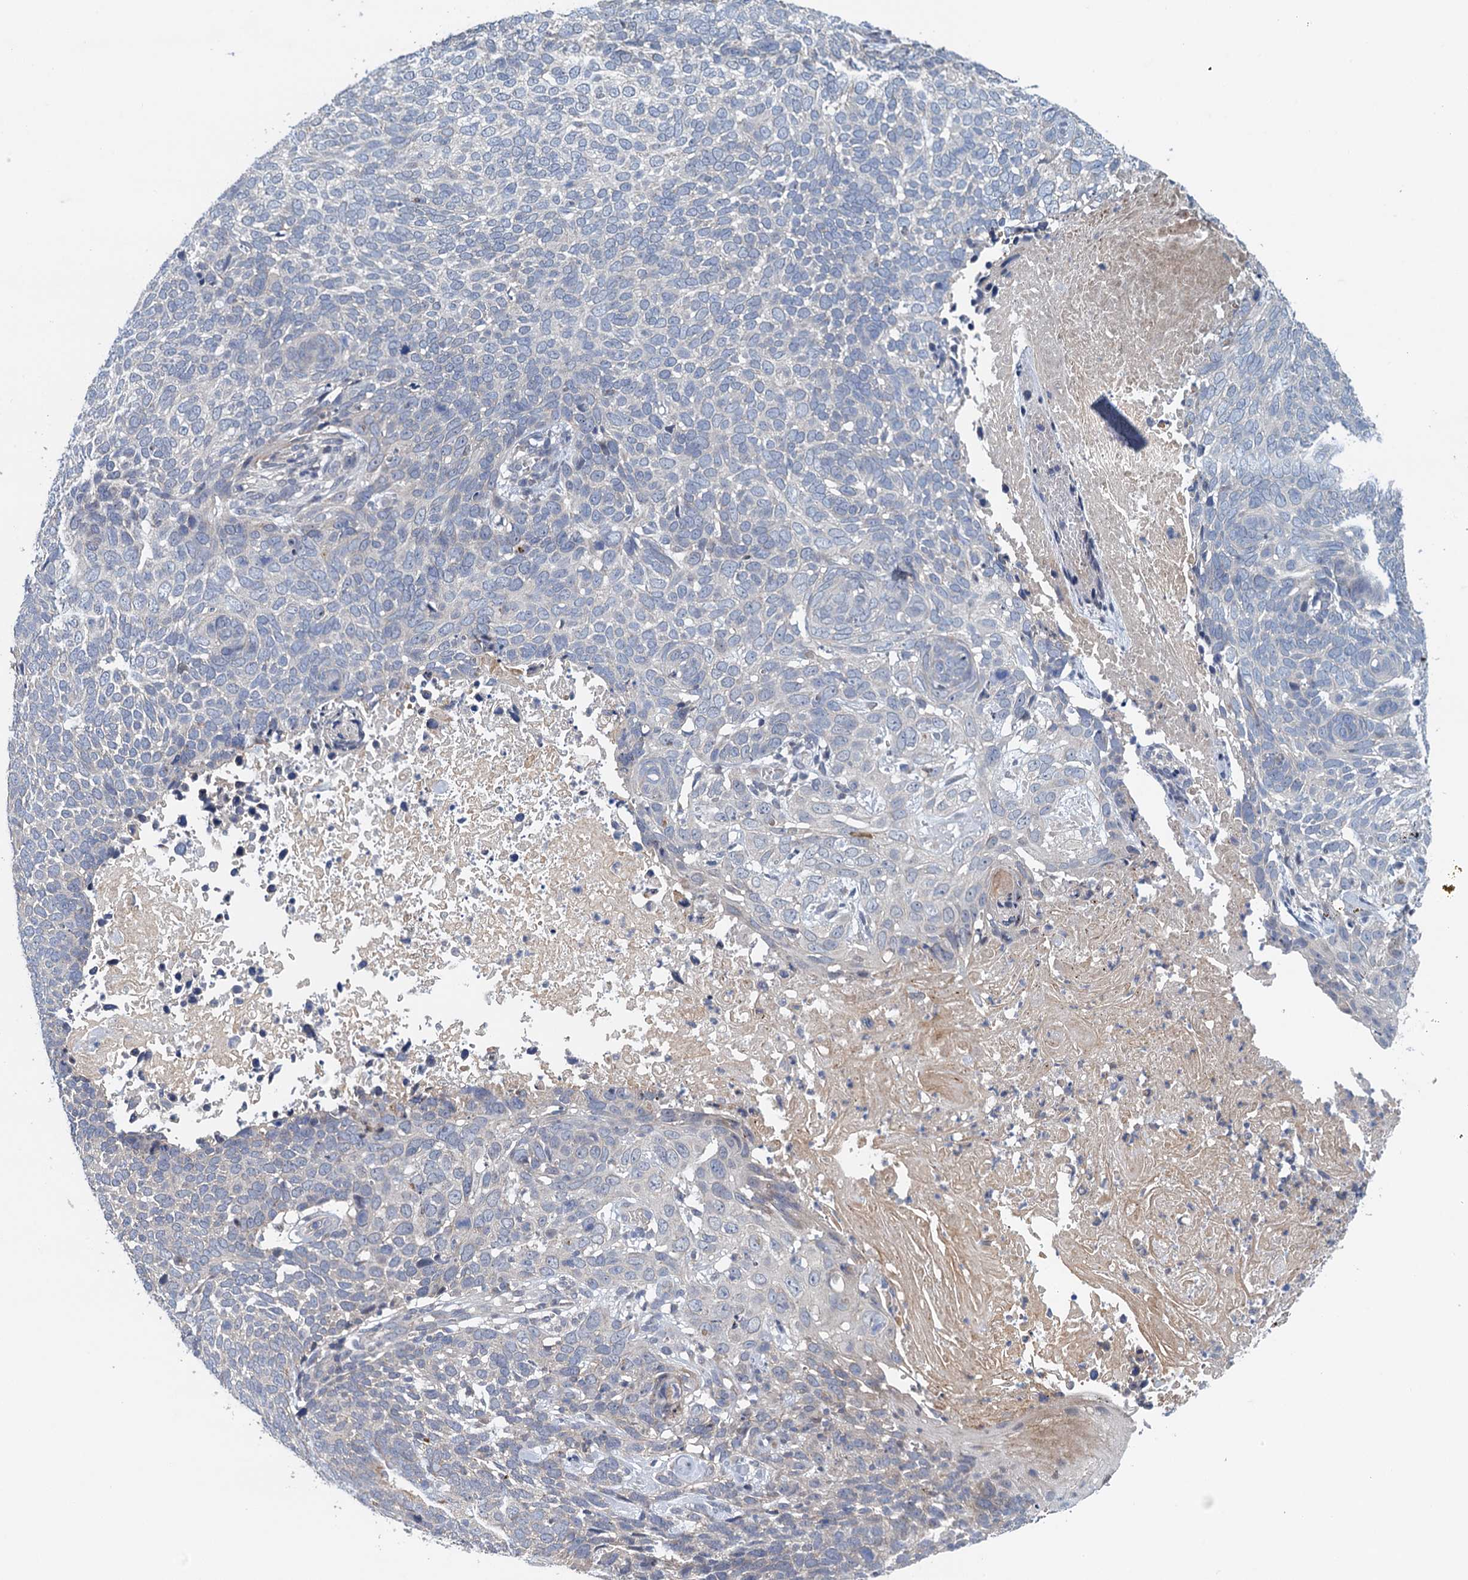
{"staining": {"intensity": "negative", "quantity": "none", "location": "none"}, "tissue": "skin cancer", "cell_type": "Tumor cells", "image_type": "cancer", "snomed": [{"axis": "morphology", "description": "Basal cell carcinoma"}, {"axis": "topography", "description": "Skin"}], "caption": "The image shows no significant positivity in tumor cells of skin basal cell carcinoma. (DAB immunohistochemistry visualized using brightfield microscopy, high magnification).", "gene": "MDM1", "patient": {"sex": "female", "age": 64}}